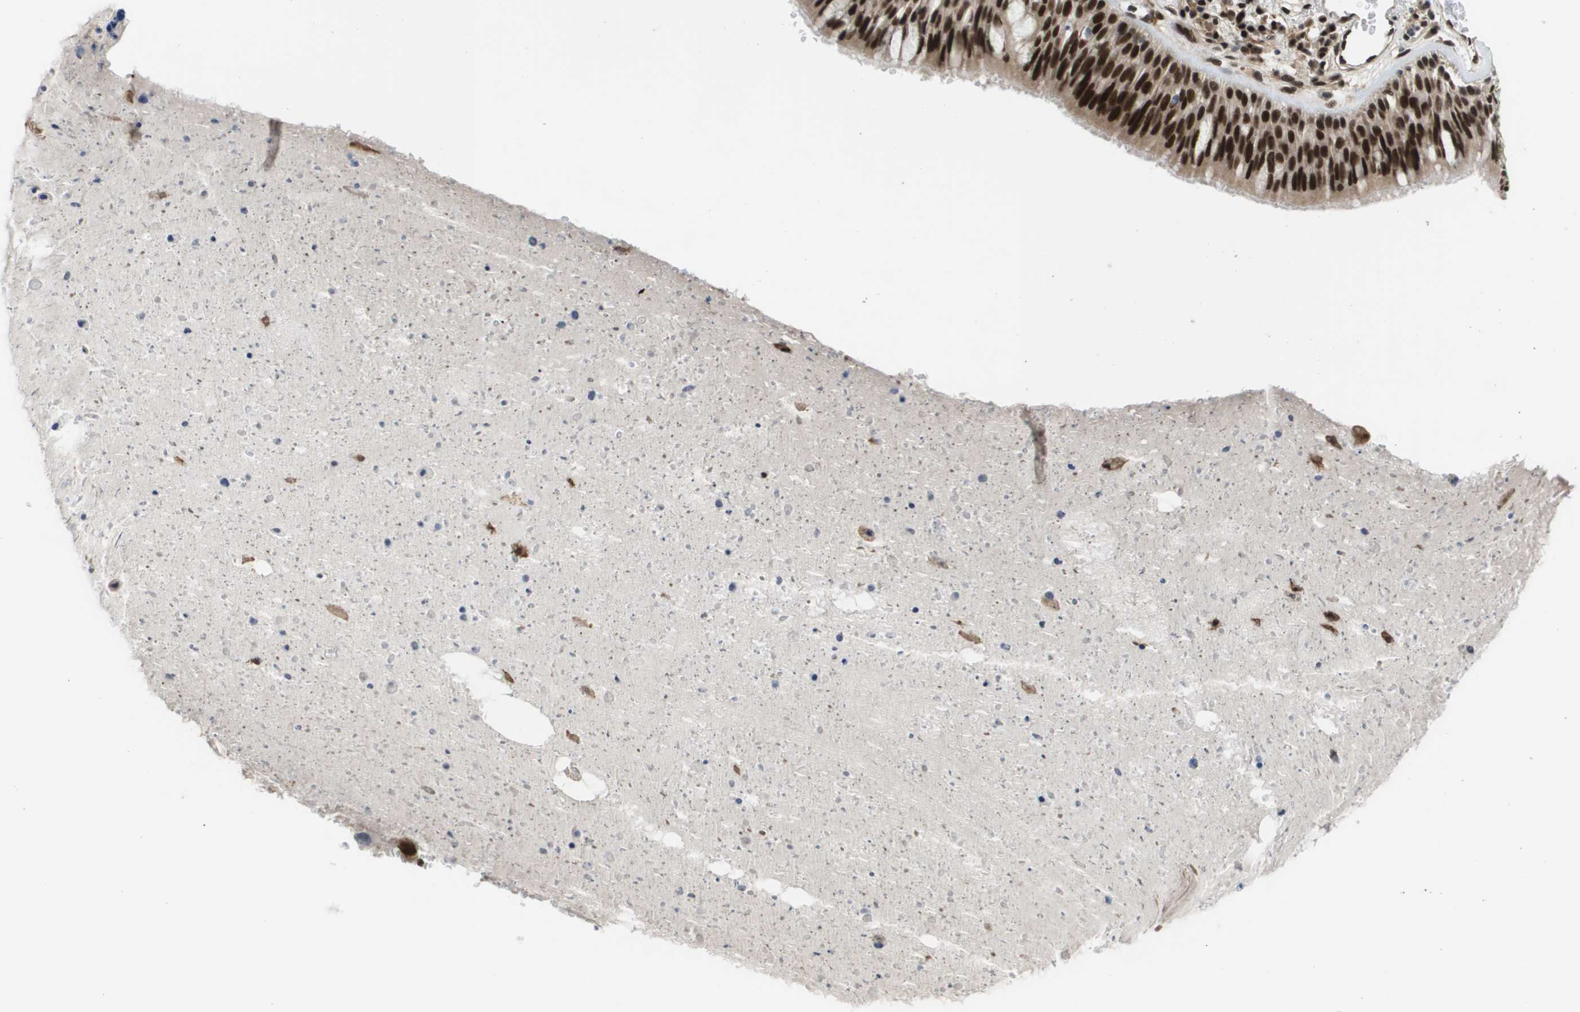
{"staining": {"intensity": "strong", "quantity": ">75%", "location": "cytoplasmic/membranous,nuclear"}, "tissue": "bronchus", "cell_type": "Respiratory epithelial cells", "image_type": "normal", "snomed": [{"axis": "morphology", "description": "Normal tissue, NOS"}, {"axis": "morphology", "description": "Adenocarcinoma, NOS"}, {"axis": "morphology", "description": "Adenocarcinoma, metastatic, NOS"}, {"axis": "topography", "description": "Lymph node"}, {"axis": "topography", "description": "Bronchus"}, {"axis": "topography", "description": "Lung"}], "caption": "The image shows immunohistochemical staining of benign bronchus. There is strong cytoplasmic/membranous,nuclear expression is identified in about >75% of respiratory epithelial cells.", "gene": "PRCC", "patient": {"sex": "female", "age": 54}}